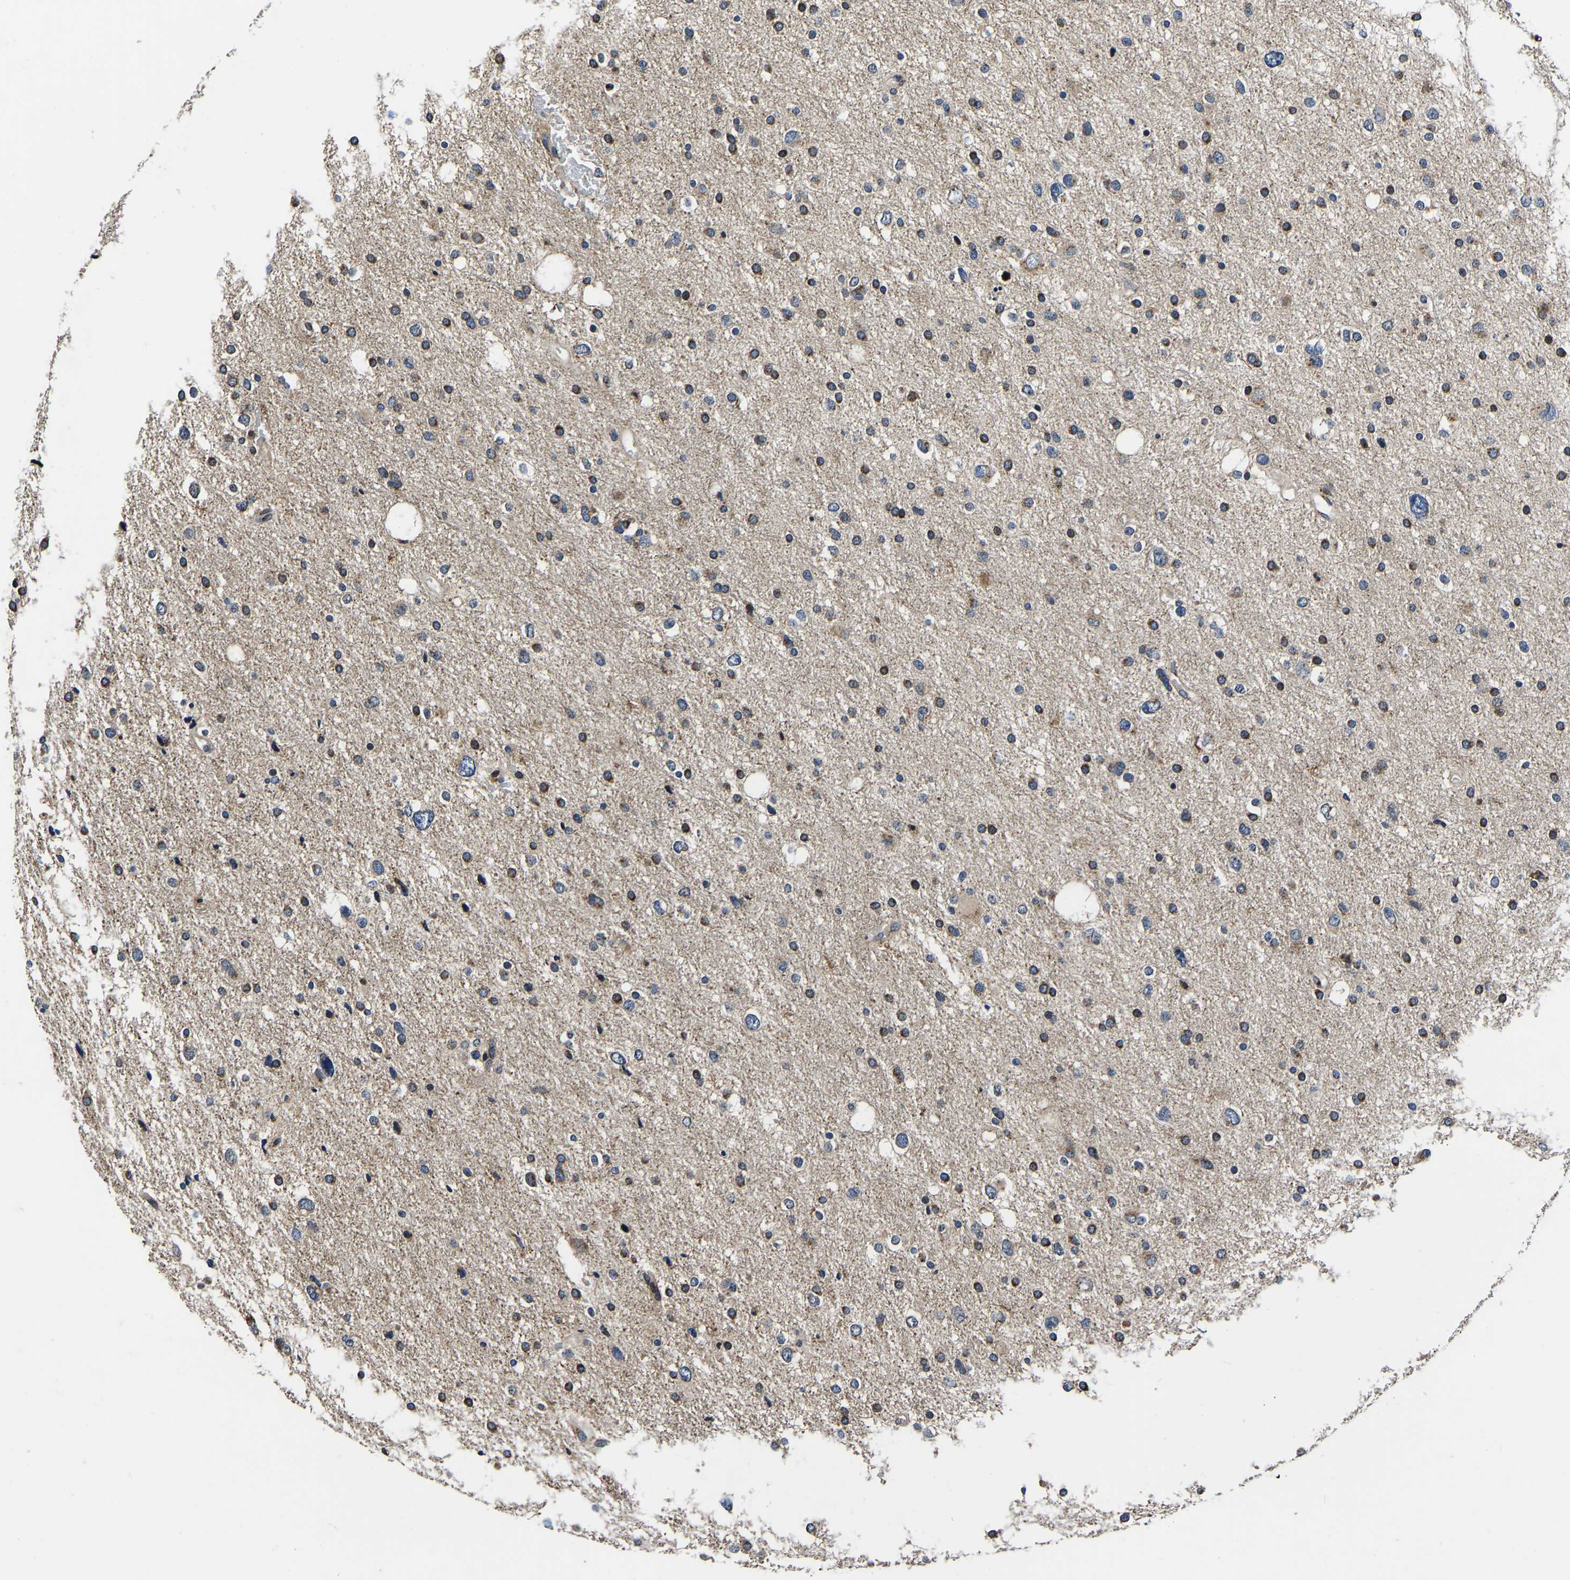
{"staining": {"intensity": "moderate", "quantity": ">75%", "location": "cytoplasmic/membranous"}, "tissue": "glioma", "cell_type": "Tumor cells", "image_type": "cancer", "snomed": [{"axis": "morphology", "description": "Glioma, malignant, Low grade"}, {"axis": "topography", "description": "Brain"}], "caption": "Approximately >75% of tumor cells in malignant glioma (low-grade) display moderate cytoplasmic/membranous protein staining as visualized by brown immunohistochemical staining.", "gene": "RABAC1", "patient": {"sex": "female", "age": 37}}